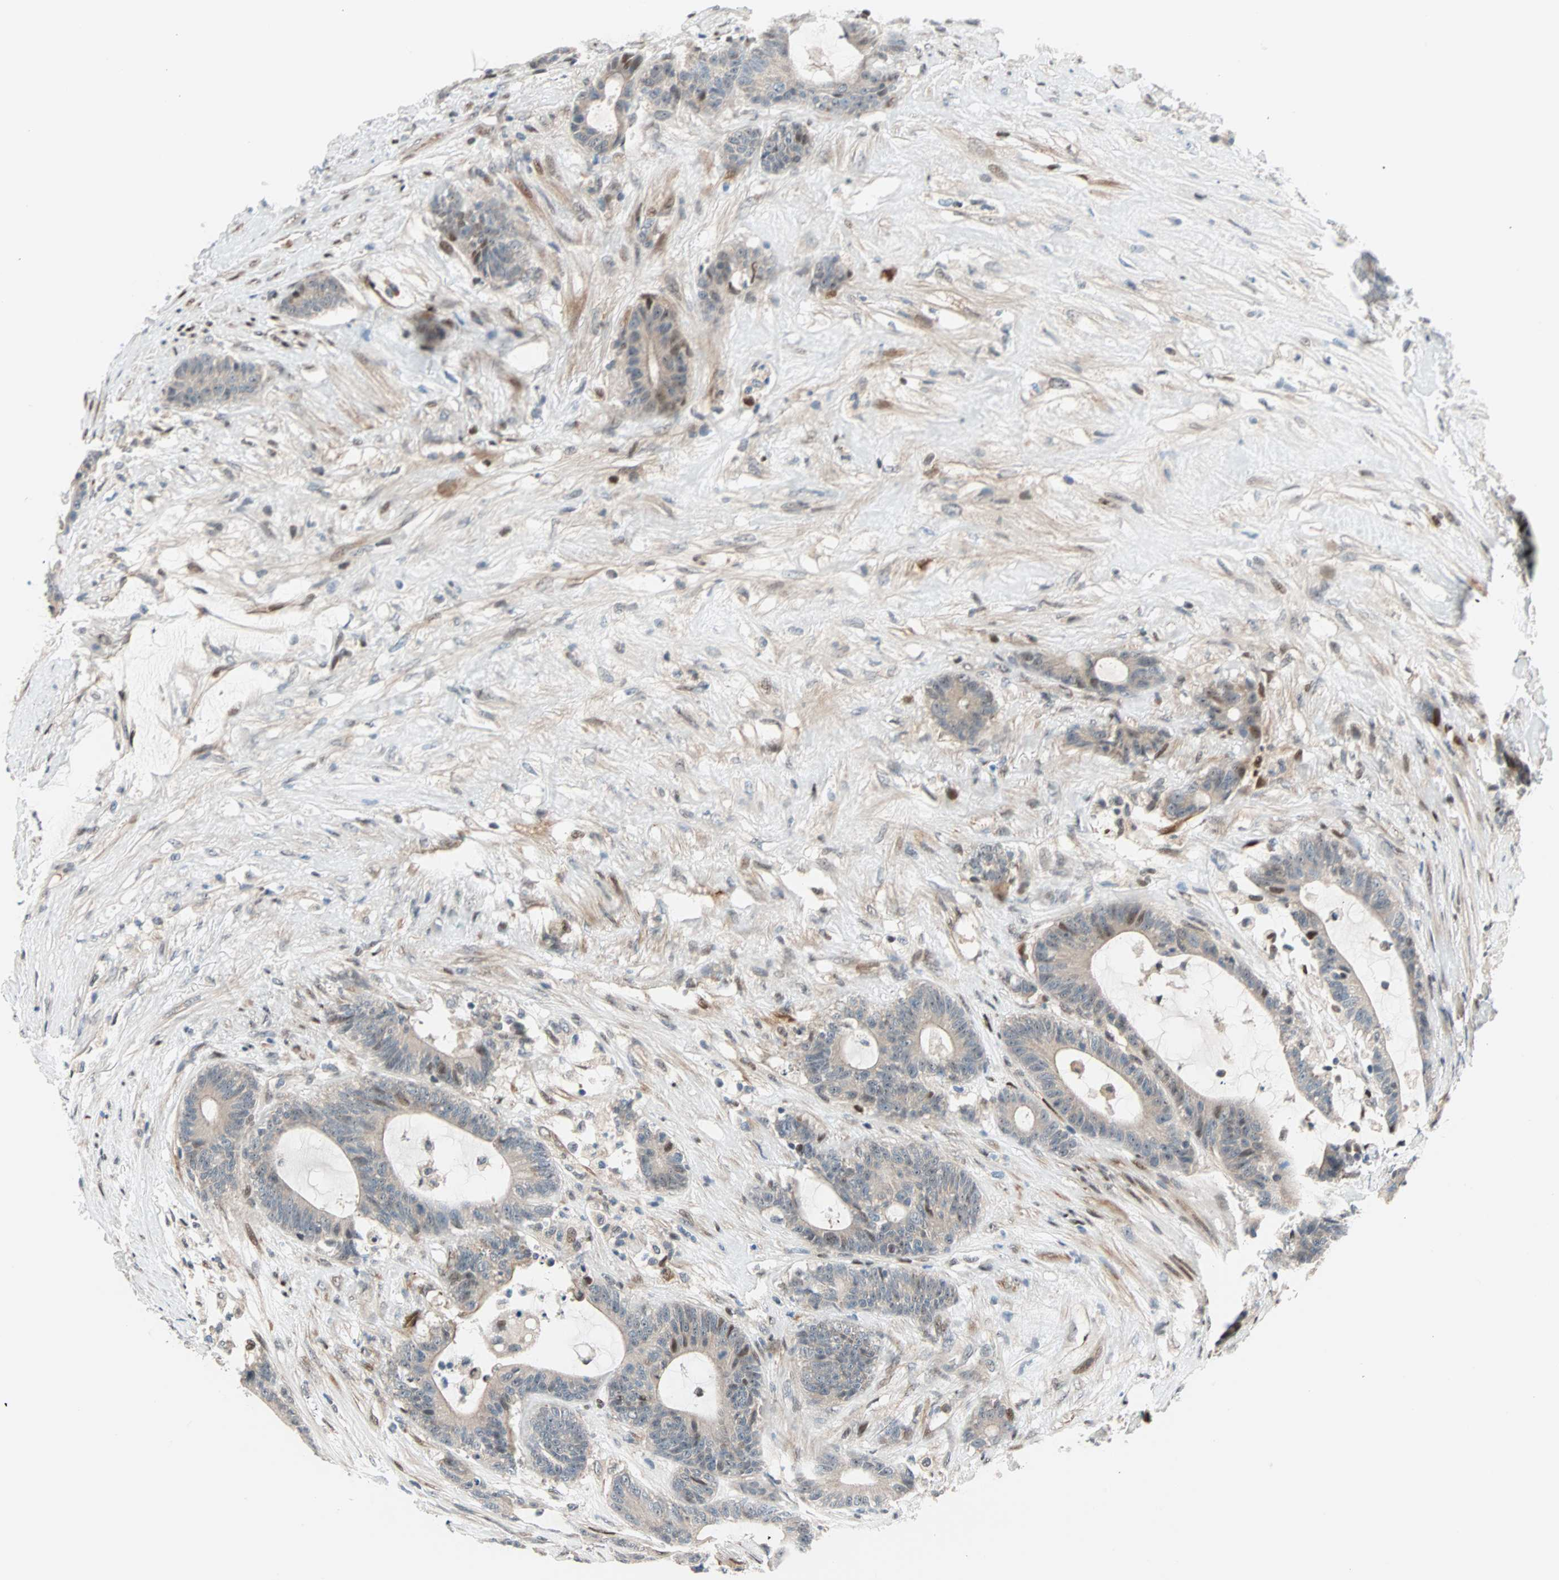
{"staining": {"intensity": "weak", "quantity": ">75%", "location": "cytoplasmic/membranous"}, "tissue": "colorectal cancer", "cell_type": "Tumor cells", "image_type": "cancer", "snomed": [{"axis": "morphology", "description": "Adenocarcinoma, NOS"}, {"axis": "topography", "description": "Colon"}], "caption": "Immunohistochemistry staining of colorectal cancer, which reveals low levels of weak cytoplasmic/membranous positivity in approximately >75% of tumor cells indicating weak cytoplasmic/membranous protein positivity. The staining was performed using DAB (brown) for protein detection and nuclei were counterstained in hematoxylin (blue).", "gene": "HECW1", "patient": {"sex": "female", "age": 84}}